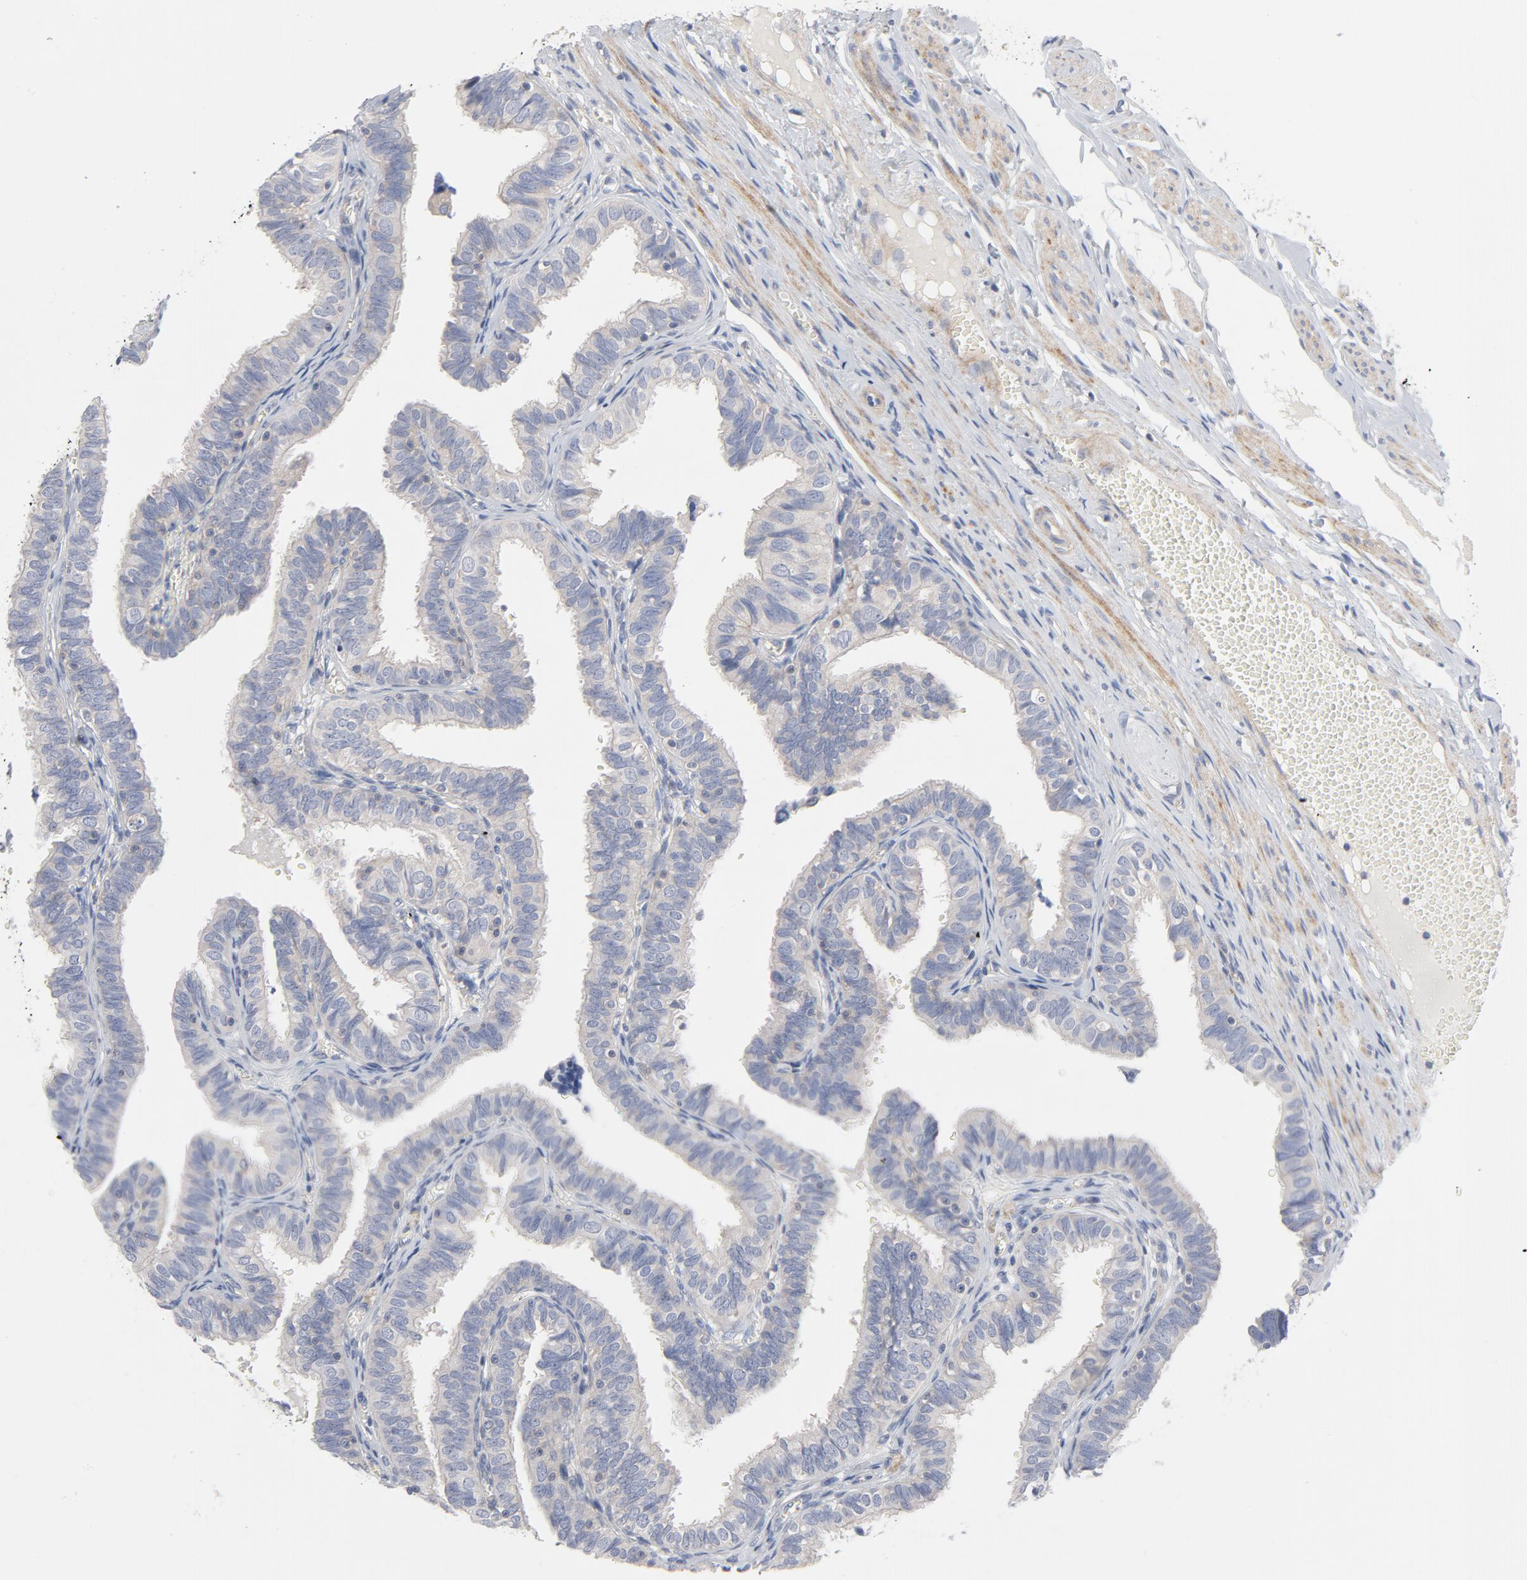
{"staining": {"intensity": "weak", "quantity": ">75%", "location": "cytoplasmic/membranous"}, "tissue": "fallopian tube", "cell_type": "Glandular cells", "image_type": "normal", "snomed": [{"axis": "morphology", "description": "Normal tissue, NOS"}, {"axis": "topography", "description": "Fallopian tube"}], "caption": "A photomicrograph showing weak cytoplasmic/membranous expression in approximately >75% of glandular cells in benign fallopian tube, as visualized by brown immunohistochemical staining.", "gene": "ROCK1", "patient": {"sex": "female", "age": 46}}